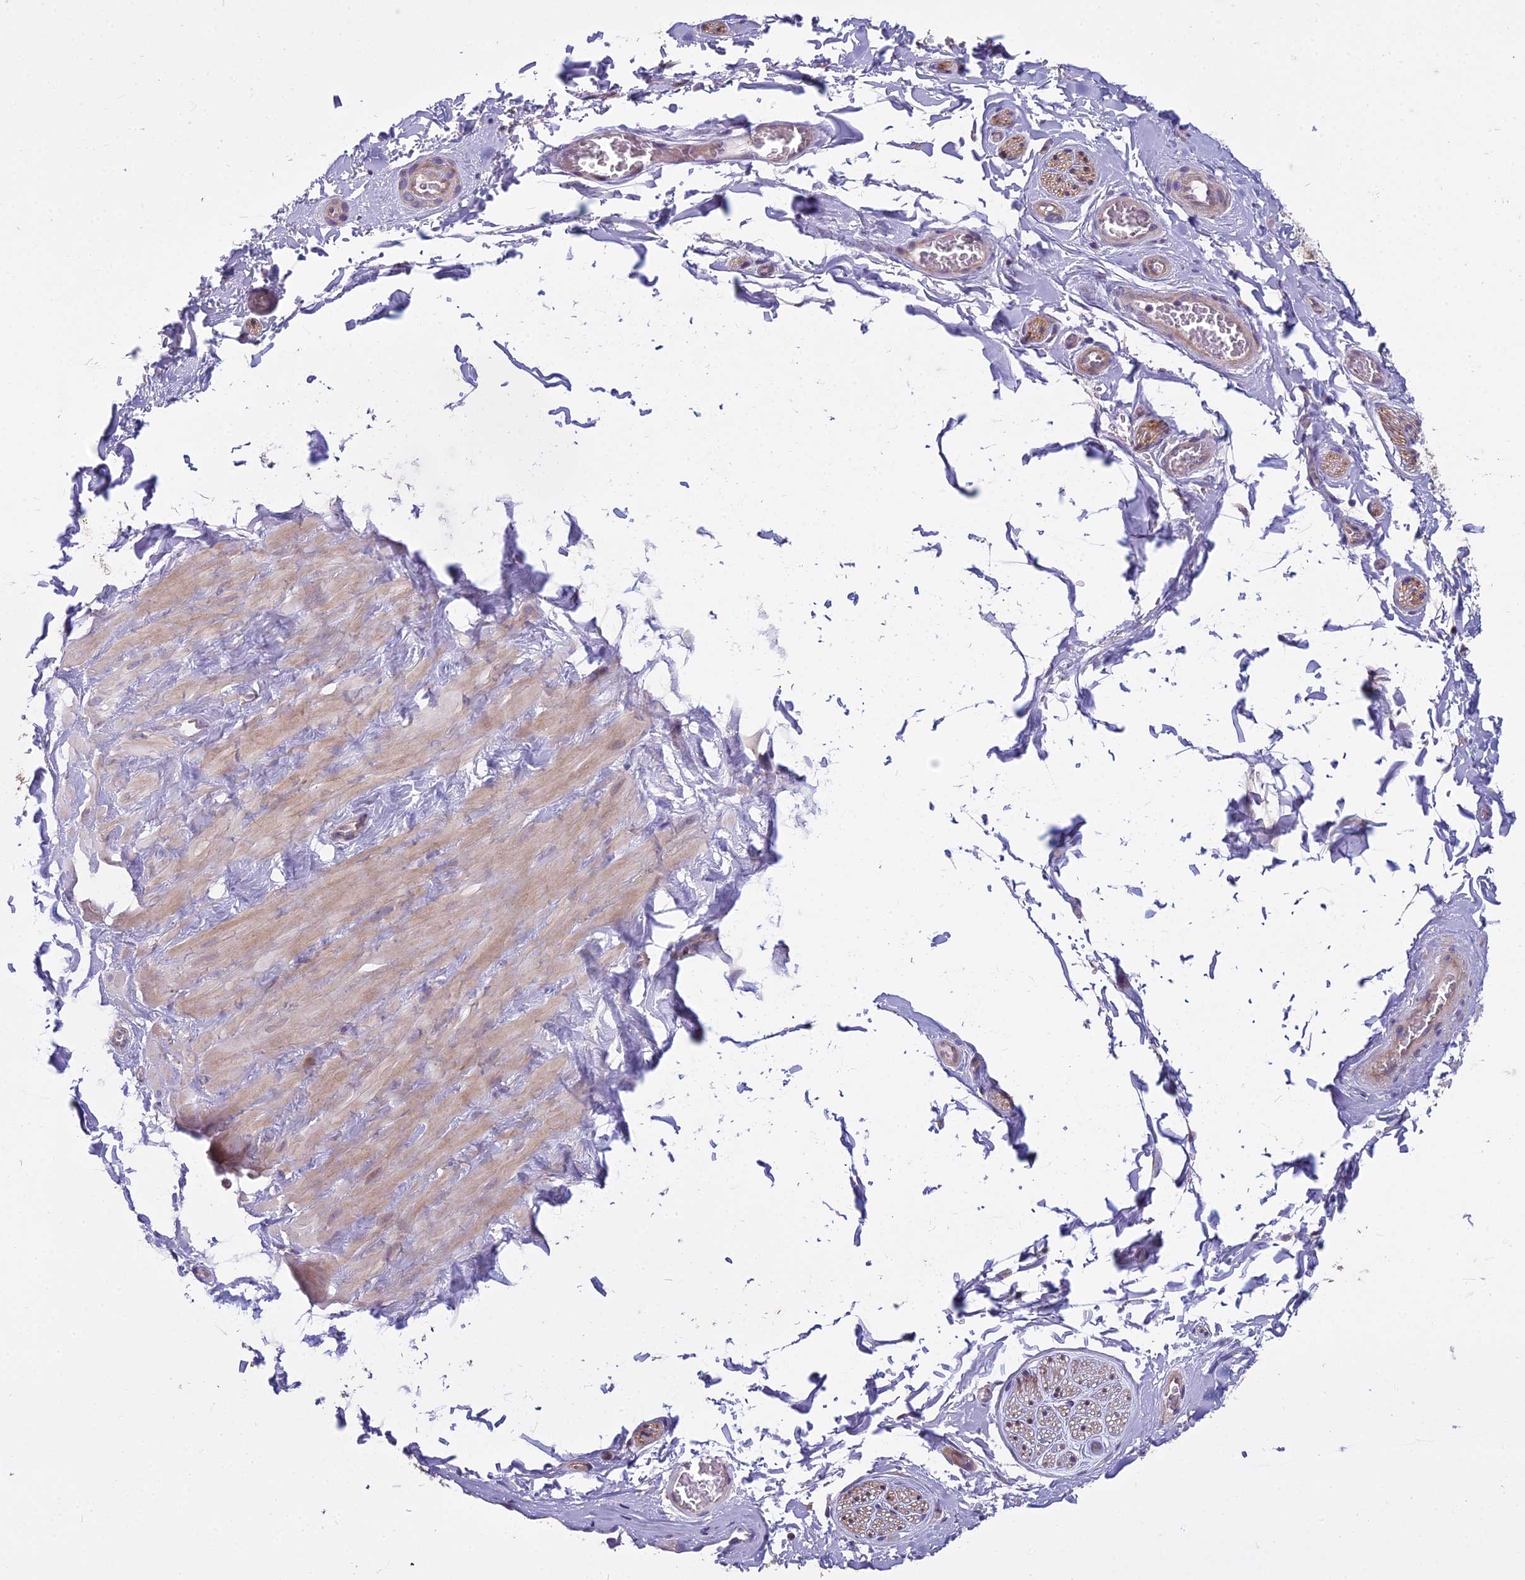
{"staining": {"intensity": "negative", "quantity": "none", "location": "none"}, "tissue": "adipose tissue", "cell_type": "Adipocytes", "image_type": "normal", "snomed": [{"axis": "morphology", "description": "Normal tissue, NOS"}, {"axis": "topography", "description": "Soft tissue"}, {"axis": "topography", "description": "Adipose tissue"}, {"axis": "topography", "description": "Vascular tissue"}, {"axis": "topography", "description": "Peripheral nerve tissue"}], "caption": "IHC micrograph of benign adipose tissue stained for a protein (brown), which exhibits no expression in adipocytes.", "gene": "DUS2", "patient": {"sex": "male", "age": 46}}